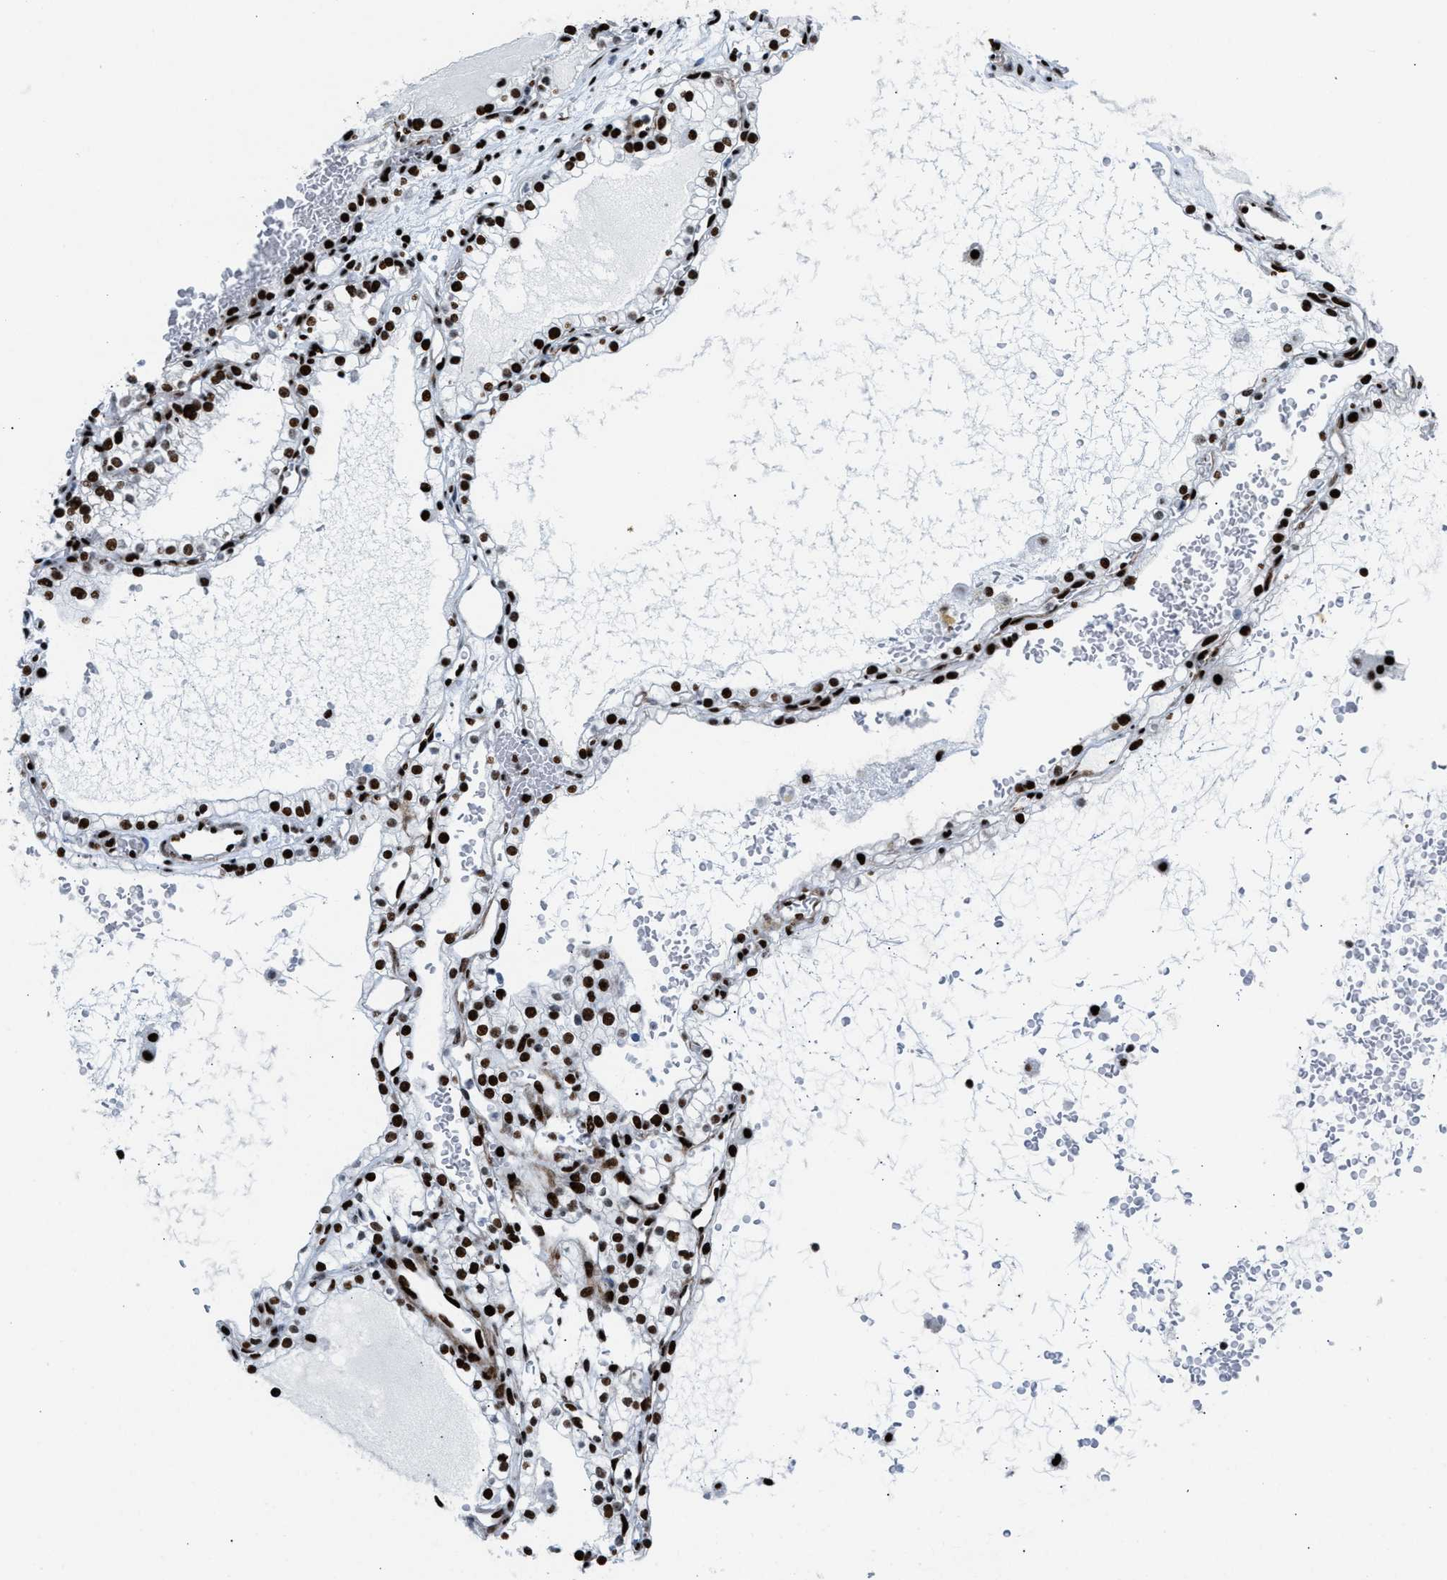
{"staining": {"intensity": "strong", "quantity": ">75%", "location": "nuclear"}, "tissue": "renal cancer", "cell_type": "Tumor cells", "image_type": "cancer", "snomed": [{"axis": "morphology", "description": "Adenocarcinoma, NOS"}, {"axis": "topography", "description": "Kidney"}], "caption": "Adenocarcinoma (renal) tissue demonstrates strong nuclear expression in approximately >75% of tumor cells, visualized by immunohistochemistry.", "gene": "NONO", "patient": {"sex": "female", "age": 41}}